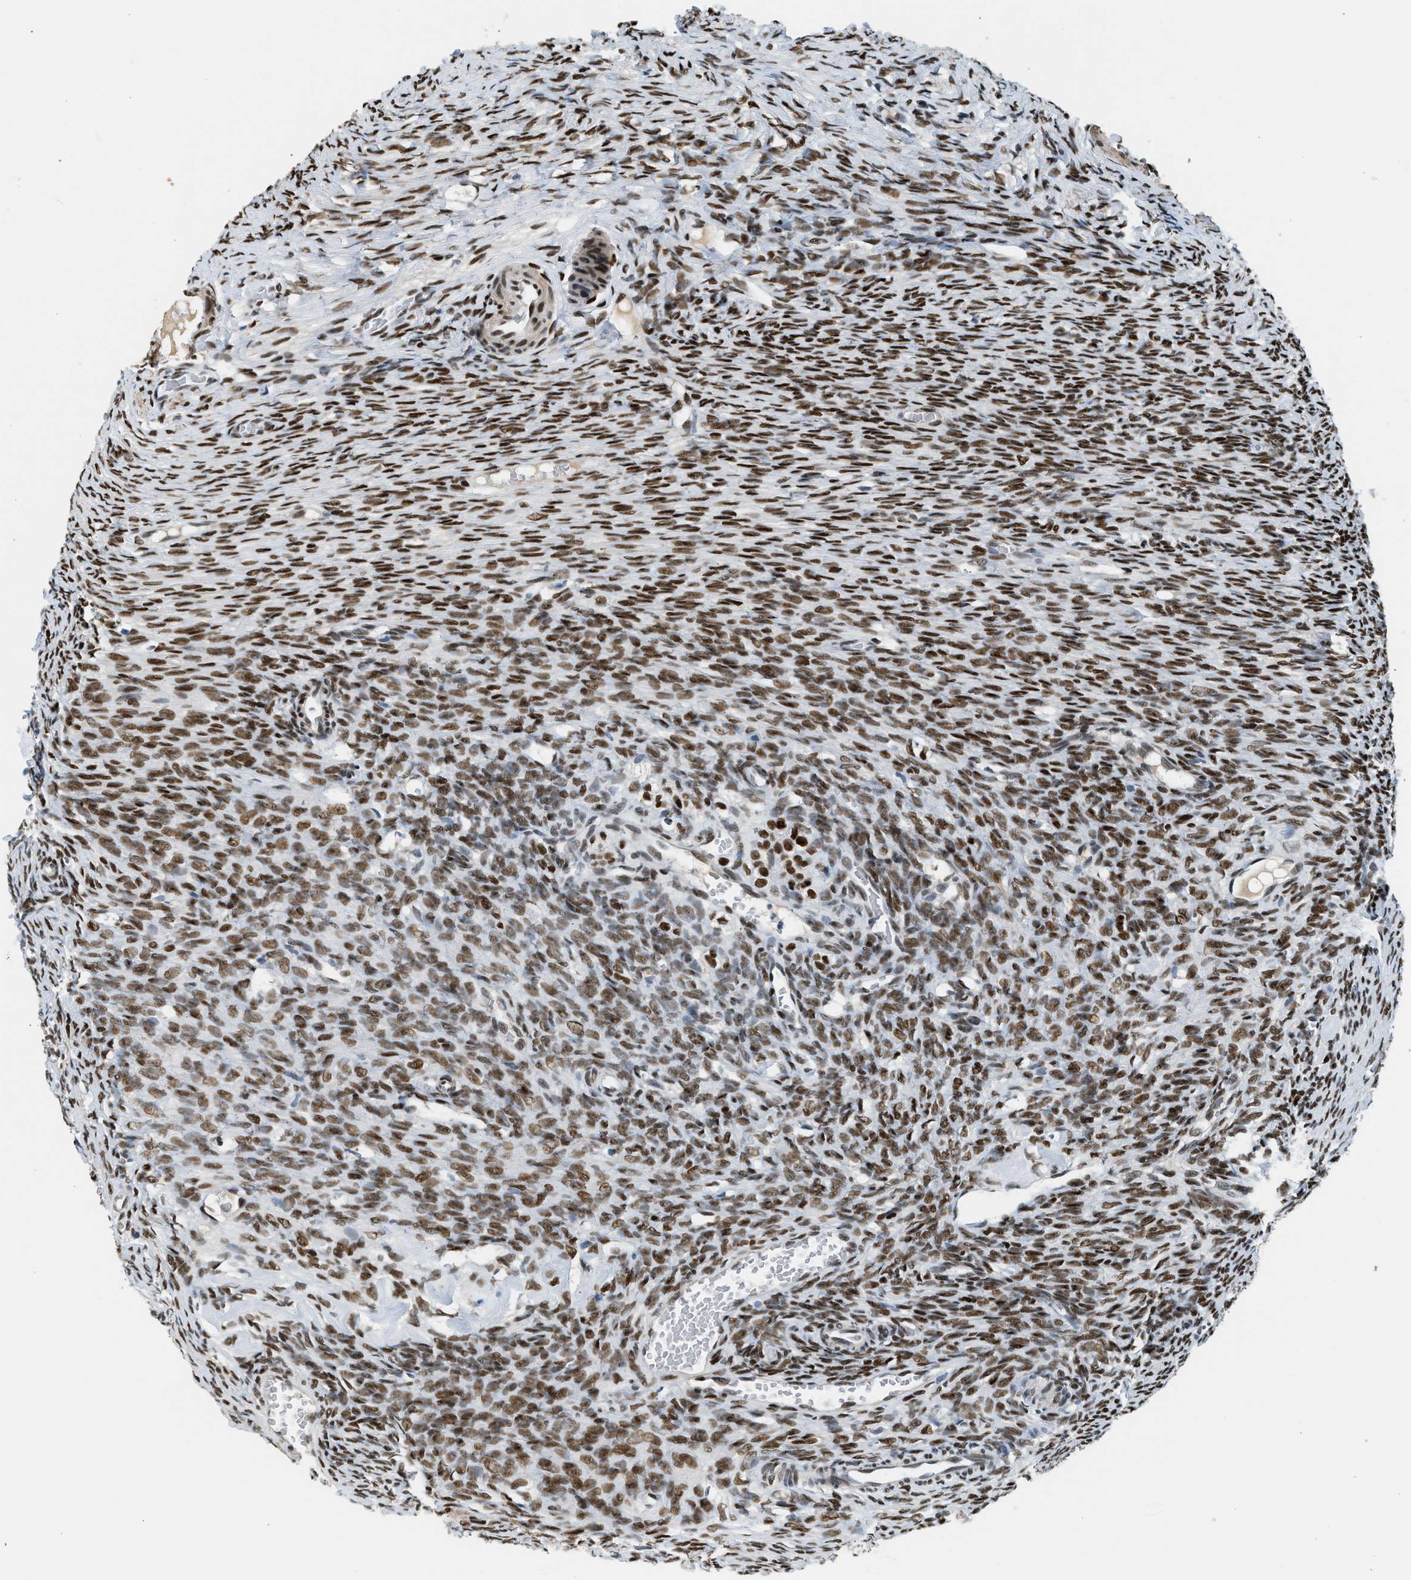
{"staining": {"intensity": "weak", "quantity": ">75%", "location": "cytoplasmic/membranous"}, "tissue": "ovary", "cell_type": "Follicle cells", "image_type": "normal", "snomed": [{"axis": "morphology", "description": "Normal tissue, NOS"}, {"axis": "topography", "description": "Ovary"}], "caption": "Immunohistochemical staining of normal ovary demonstrates >75% levels of weak cytoplasmic/membranous protein positivity in approximately >75% of follicle cells.", "gene": "ZBTB20", "patient": {"sex": "female", "age": 27}}